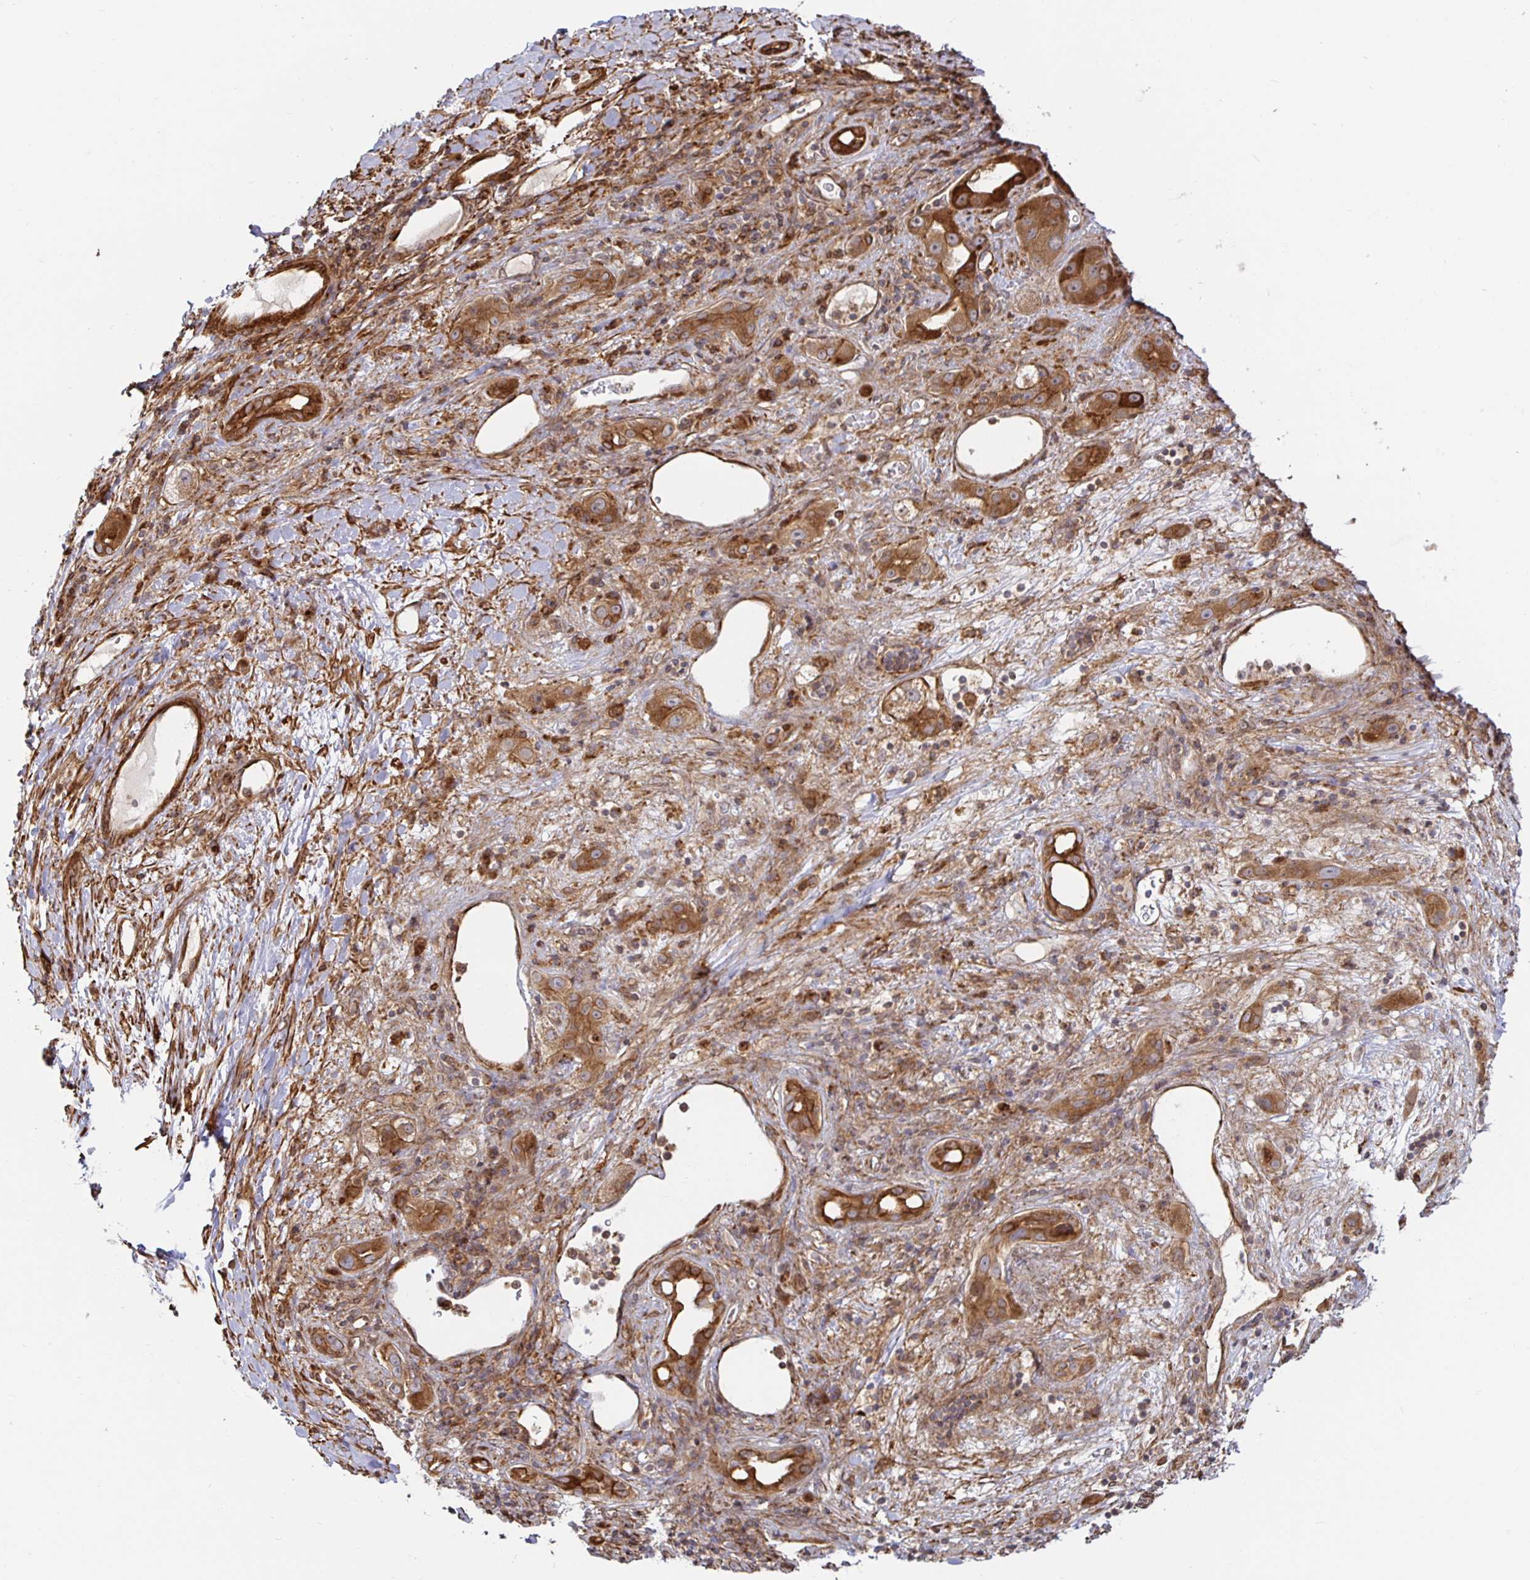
{"staining": {"intensity": "moderate", "quantity": ">75%", "location": "cytoplasmic/membranous"}, "tissue": "liver cancer", "cell_type": "Tumor cells", "image_type": "cancer", "snomed": [{"axis": "morphology", "description": "Carcinoma, Hepatocellular, NOS"}, {"axis": "topography", "description": "Liver"}], "caption": "Immunohistochemical staining of human hepatocellular carcinoma (liver) demonstrates moderate cytoplasmic/membranous protein staining in approximately >75% of tumor cells. The staining was performed using DAB (3,3'-diaminobenzidine), with brown indicating positive protein expression. Nuclei are stained blue with hematoxylin.", "gene": "STRAP", "patient": {"sex": "female", "age": 73}}